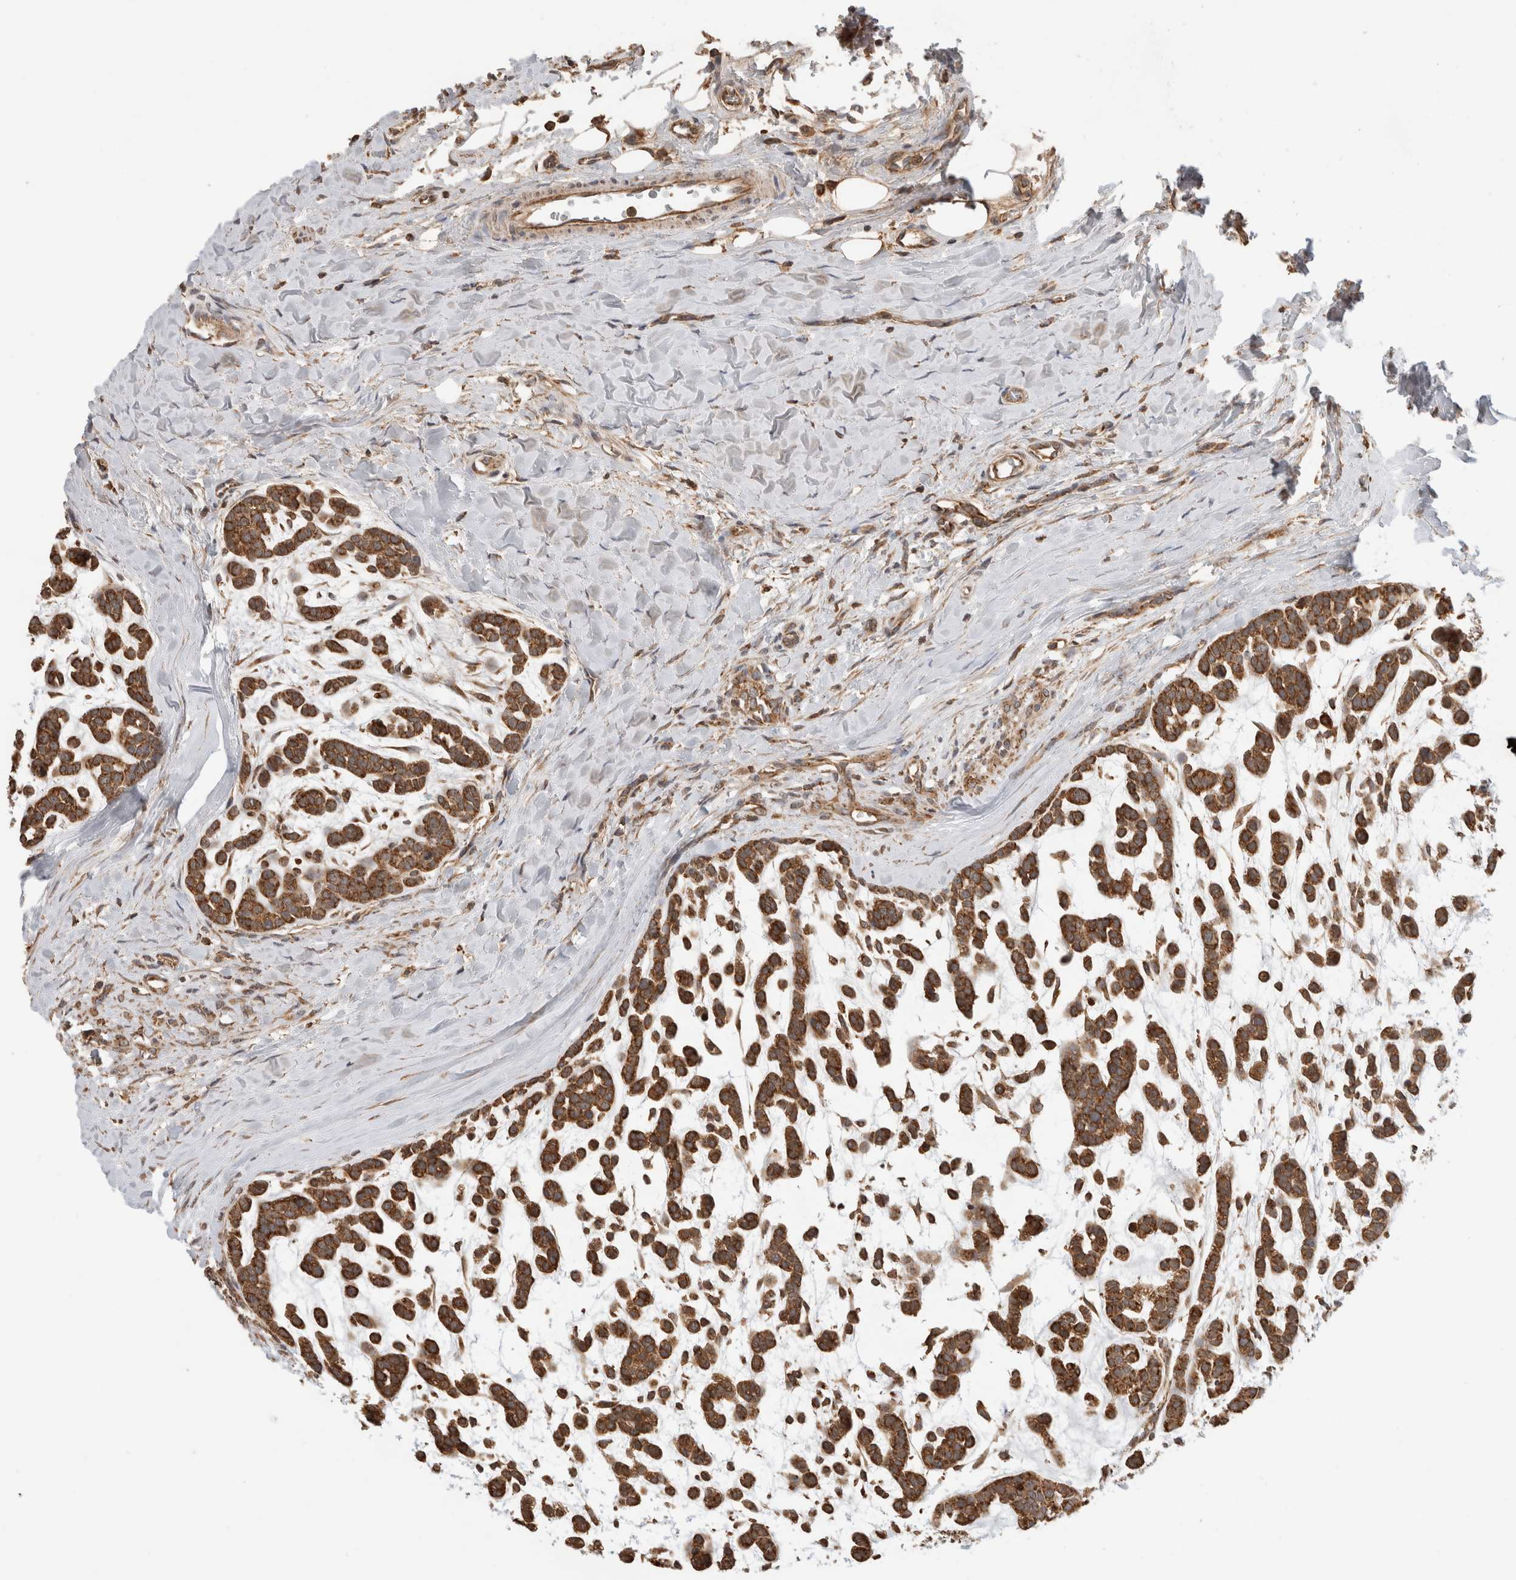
{"staining": {"intensity": "strong", "quantity": ">75%", "location": "cytoplasmic/membranous"}, "tissue": "head and neck cancer", "cell_type": "Tumor cells", "image_type": "cancer", "snomed": [{"axis": "morphology", "description": "Adenocarcinoma, NOS"}, {"axis": "morphology", "description": "Adenoma, NOS"}, {"axis": "topography", "description": "Head-Neck"}], "caption": "Head and neck cancer (adenoma) stained for a protein (brown) demonstrates strong cytoplasmic/membranous positive expression in approximately >75% of tumor cells.", "gene": "IMMP2L", "patient": {"sex": "female", "age": 55}}